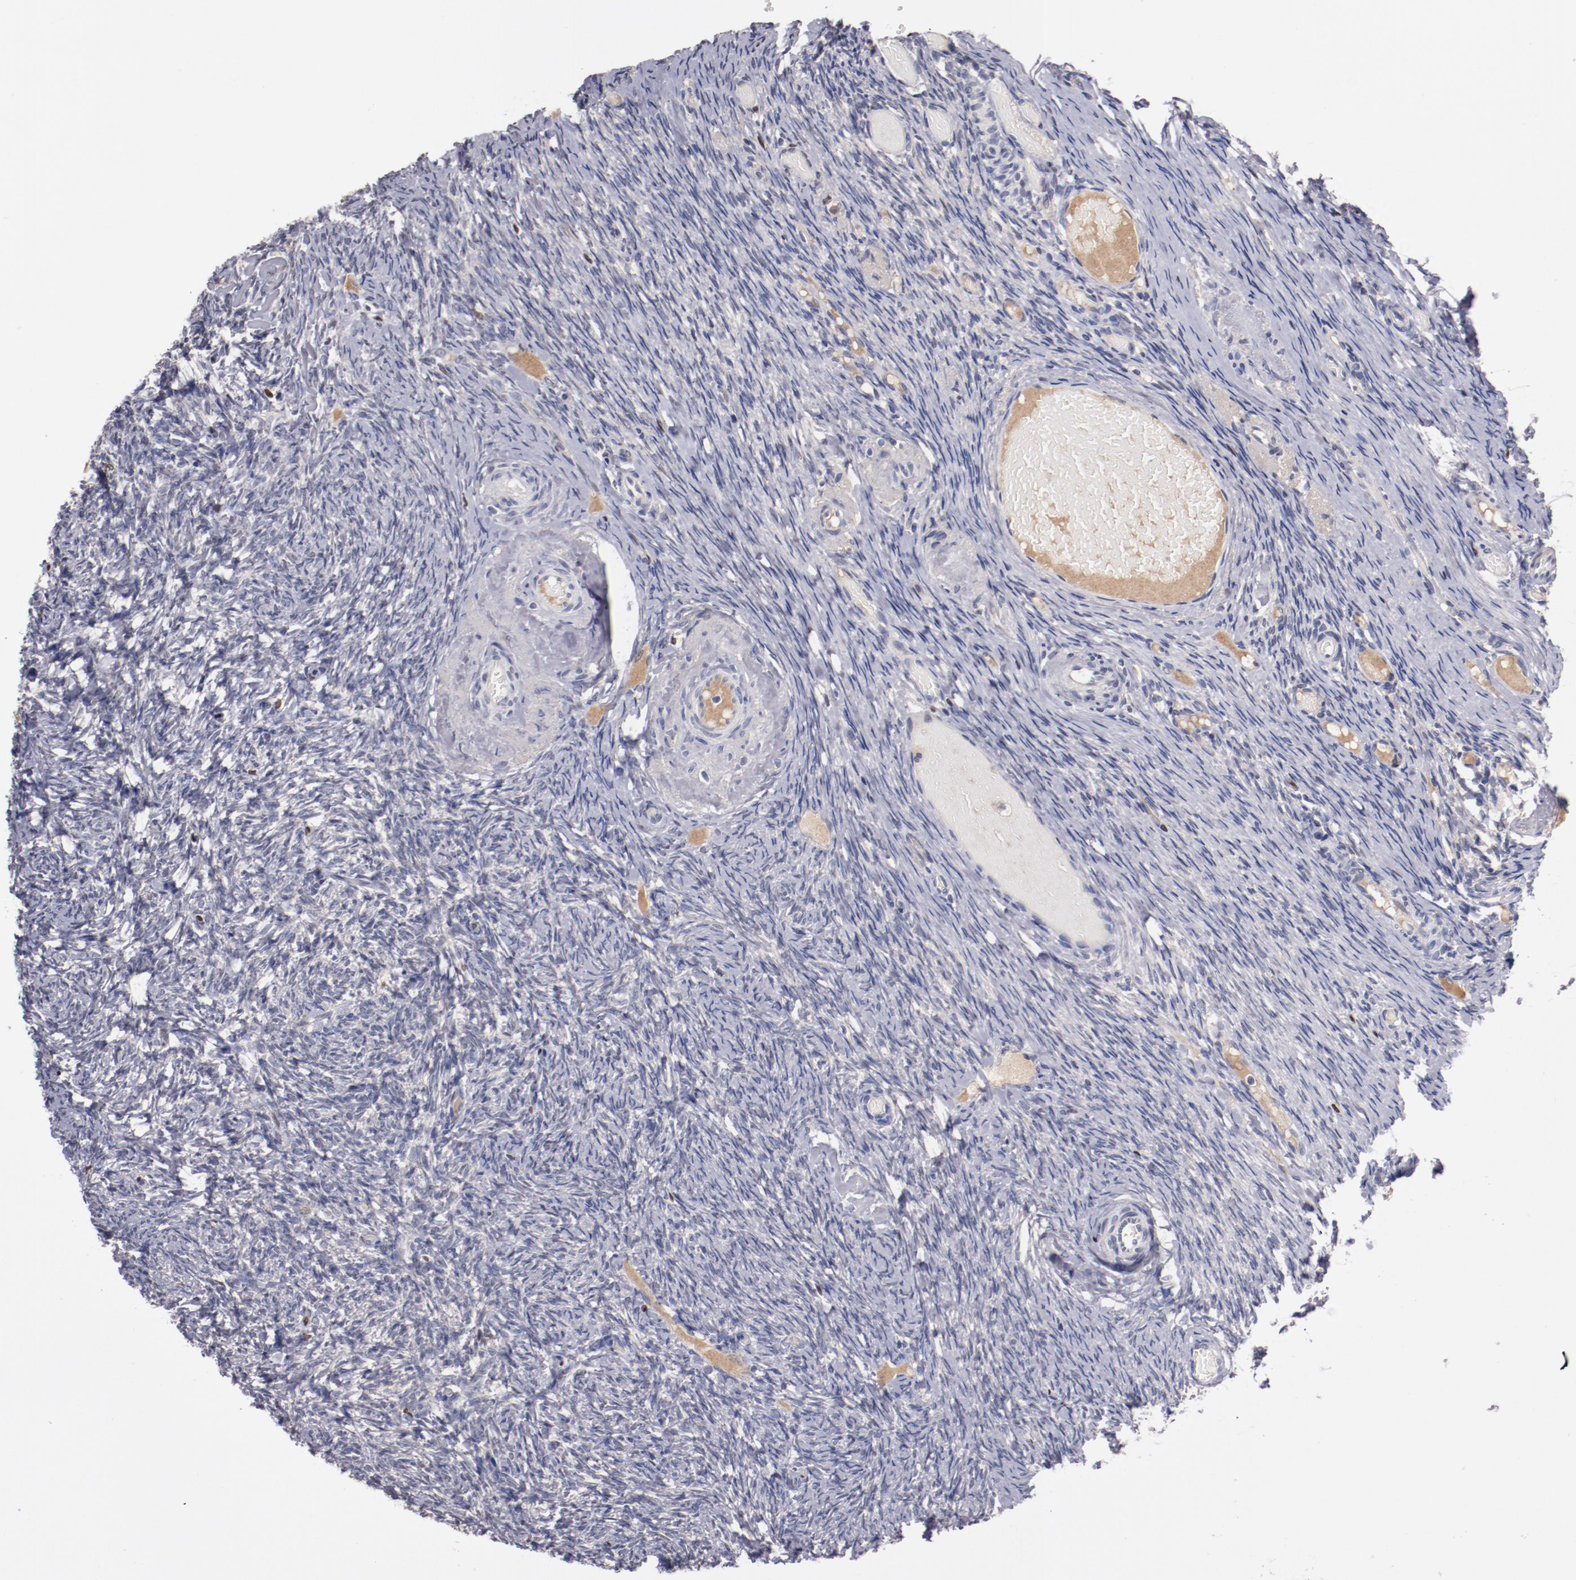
{"staining": {"intensity": "negative", "quantity": "none", "location": "none"}, "tissue": "ovary", "cell_type": "Follicle cells", "image_type": "normal", "snomed": [{"axis": "morphology", "description": "Normal tissue, NOS"}, {"axis": "topography", "description": "Ovary"}], "caption": "High magnification brightfield microscopy of normal ovary stained with DAB (brown) and counterstained with hematoxylin (blue): follicle cells show no significant staining.", "gene": "FAM81A", "patient": {"sex": "female", "age": 60}}